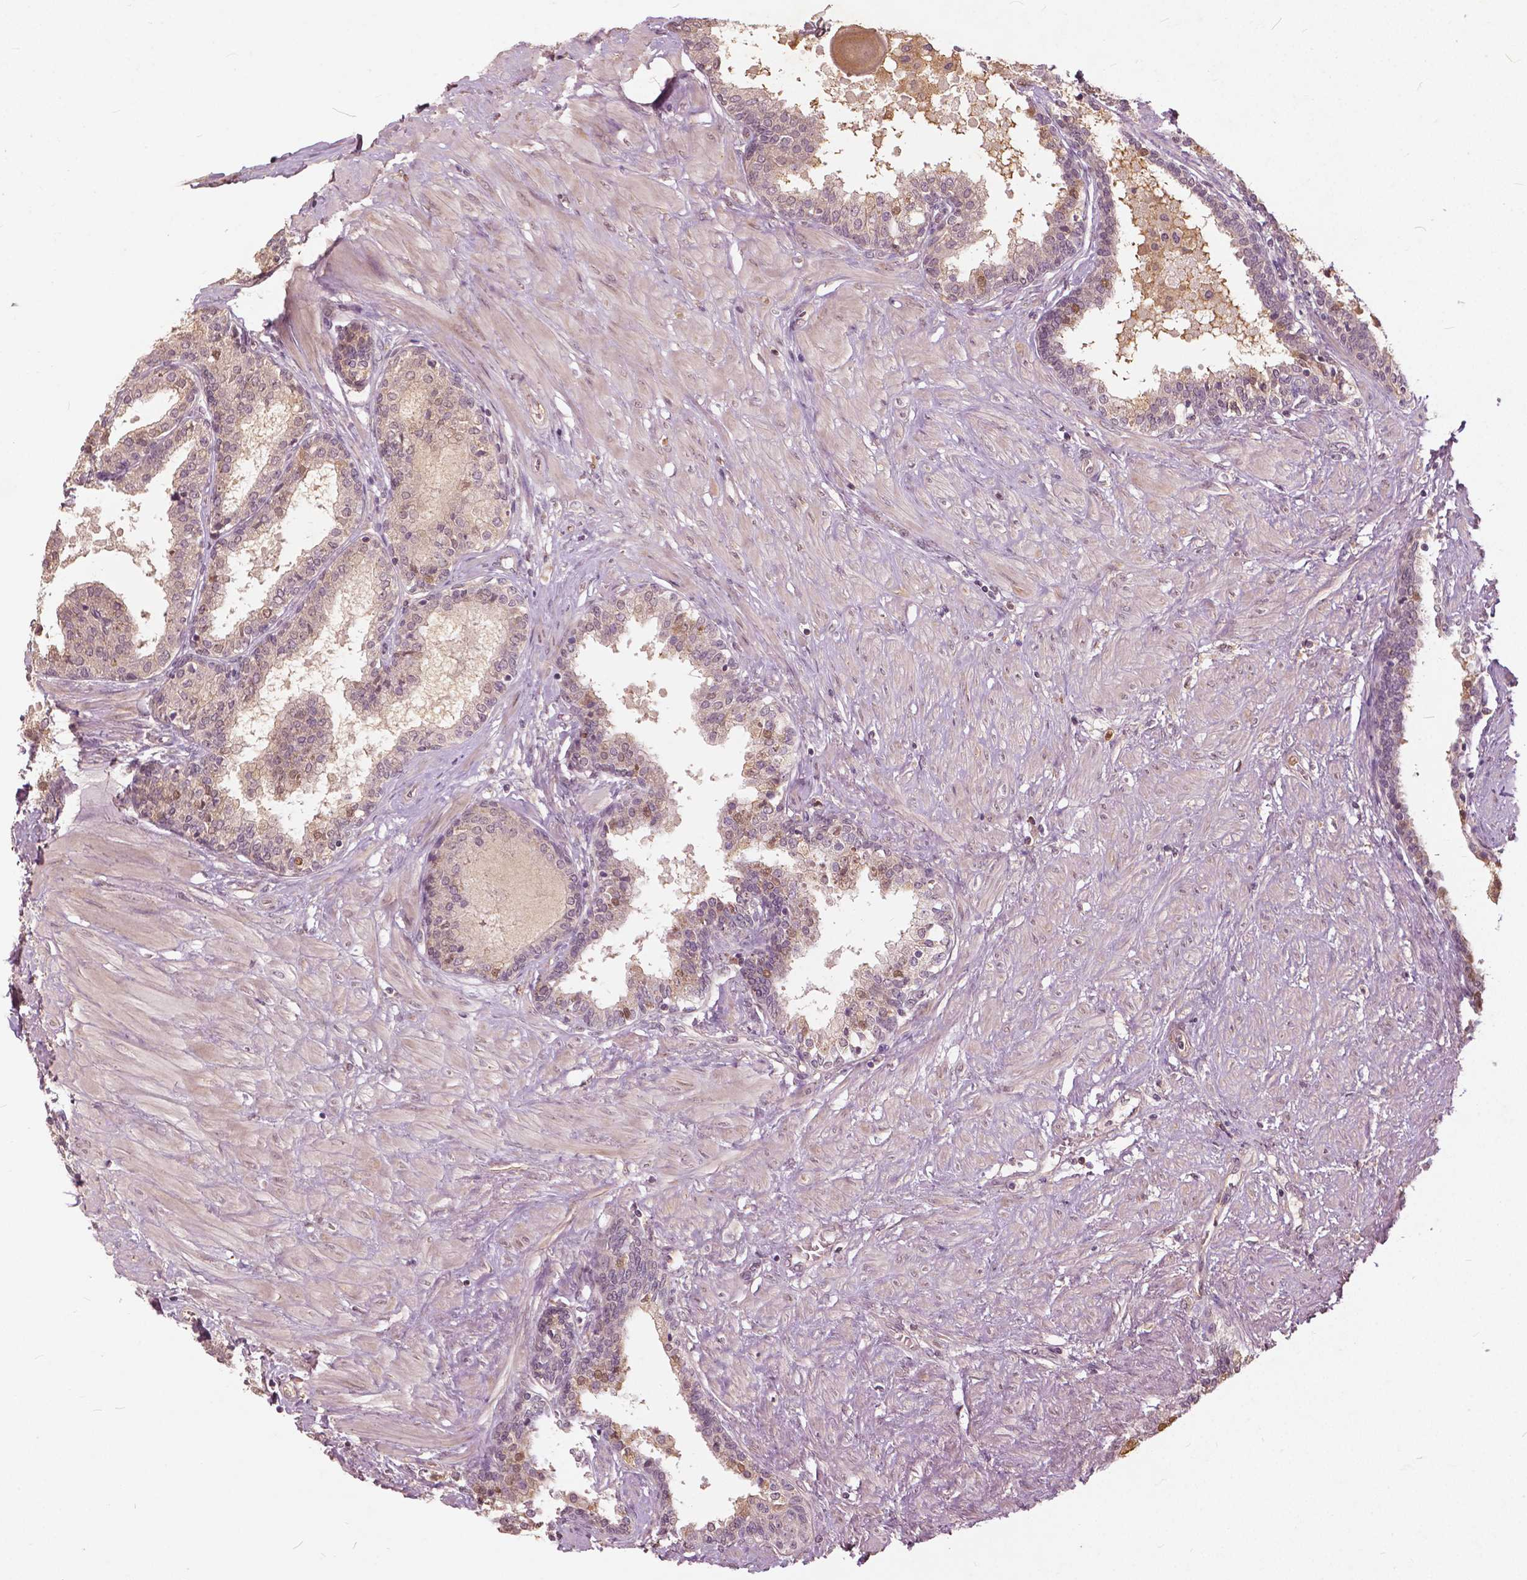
{"staining": {"intensity": "weak", "quantity": "<25%", "location": "cytoplasmic/membranous,nuclear"}, "tissue": "prostate", "cell_type": "Glandular cells", "image_type": "normal", "snomed": [{"axis": "morphology", "description": "Normal tissue, NOS"}, {"axis": "topography", "description": "Prostate"}], "caption": "Immunohistochemistry (IHC) of normal prostate reveals no positivity in glandular cells. (DAB (3,3'-diaminobenzidine) immunohistochemistry, high magnification).", "gene": "ANGPTL4", "patient": {"sex": "male", "age": 55}}